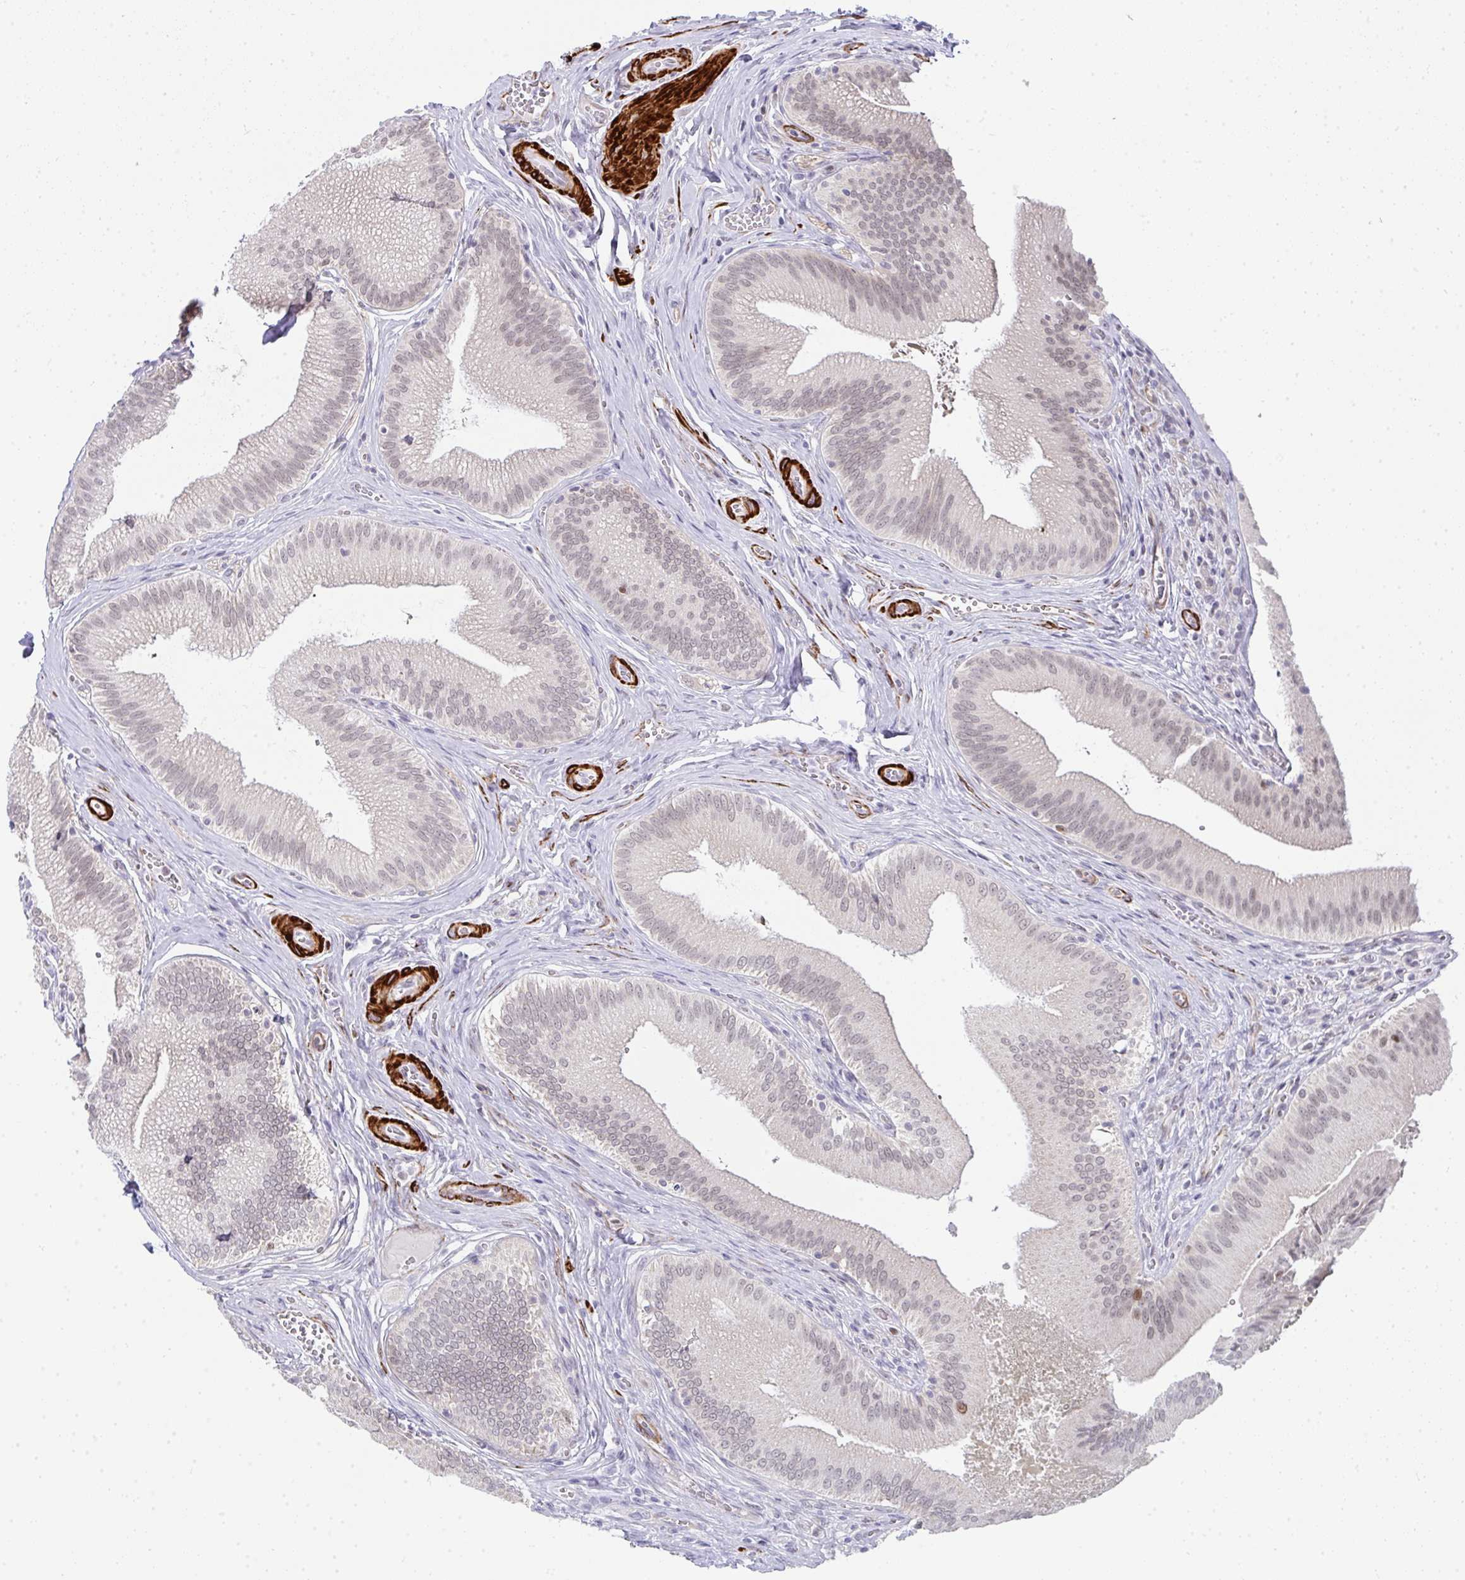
{"staining": {"intensity": "weak", "quantity": "25%-75%", "location": "nuclear"}, "tissue": "gallbladder", "cell_type": "Glandular cells", "image_type": "normal", "snomed": [{"axis": "morphology", "description": "Normal tissue, NOS"}, {"axis": "topography", "description": "Gallbladder"}], "caption": "A brown stain labels weak nuclear positivity of a protein in glandular cells of unremarkable human gallbladder. Using DAB (brown) and hematoxylin (blue) stains, captured at high magnification using brightfield microscopy.", "gene": "GINS2", "patient": {"sex": "male", "age": 17}}